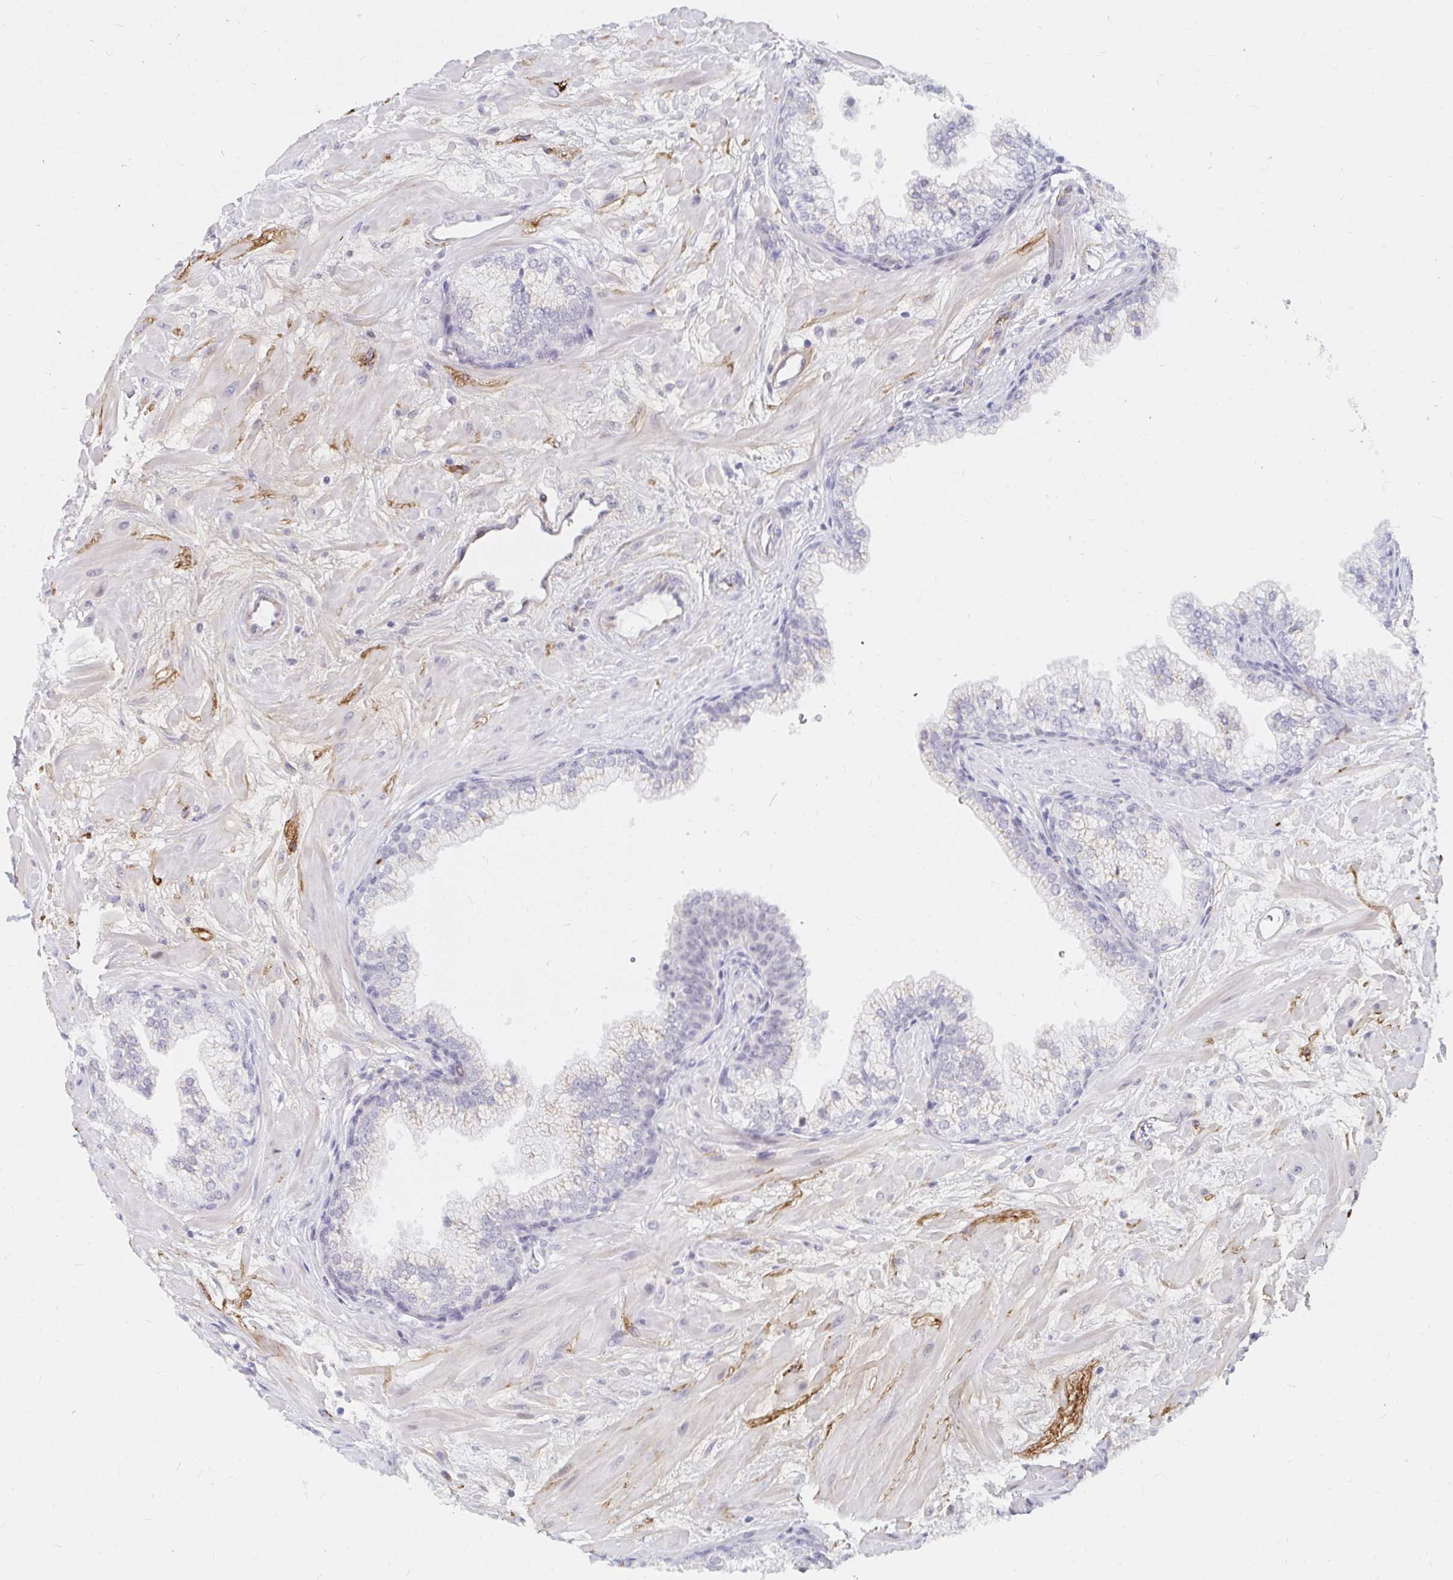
{"staining": {"intensity": "moderate", "quantity": "<25%", "location": "cytoplasmic/membranous"}, "tissue": "prostate", "cell_type": "Glandular cells", "image_type": "normal", "snomed": [{"axis": "morphology", "description": "Normal tissue, NOS"}, {"axis": "topography", "description": "Prostate"}, {"axis": "topography", "description": "Peripheral nerve tissue"}], "caption": "Immunohistochemistry staining of unremarkable prostate, which reveals low levels of moderate cytoplasmic/membranous expression in about <25% of glandular cells indicating moderate cytoplasmic/membranous protein expression. The staining was performed using DAB (3,3'-diaminobenzidine) (brown) for protein detection and nuclei were counterstained in hematoxylin (blue).", "gene": "COL28A1", "patient": {"sex": "male", "age": 61}}